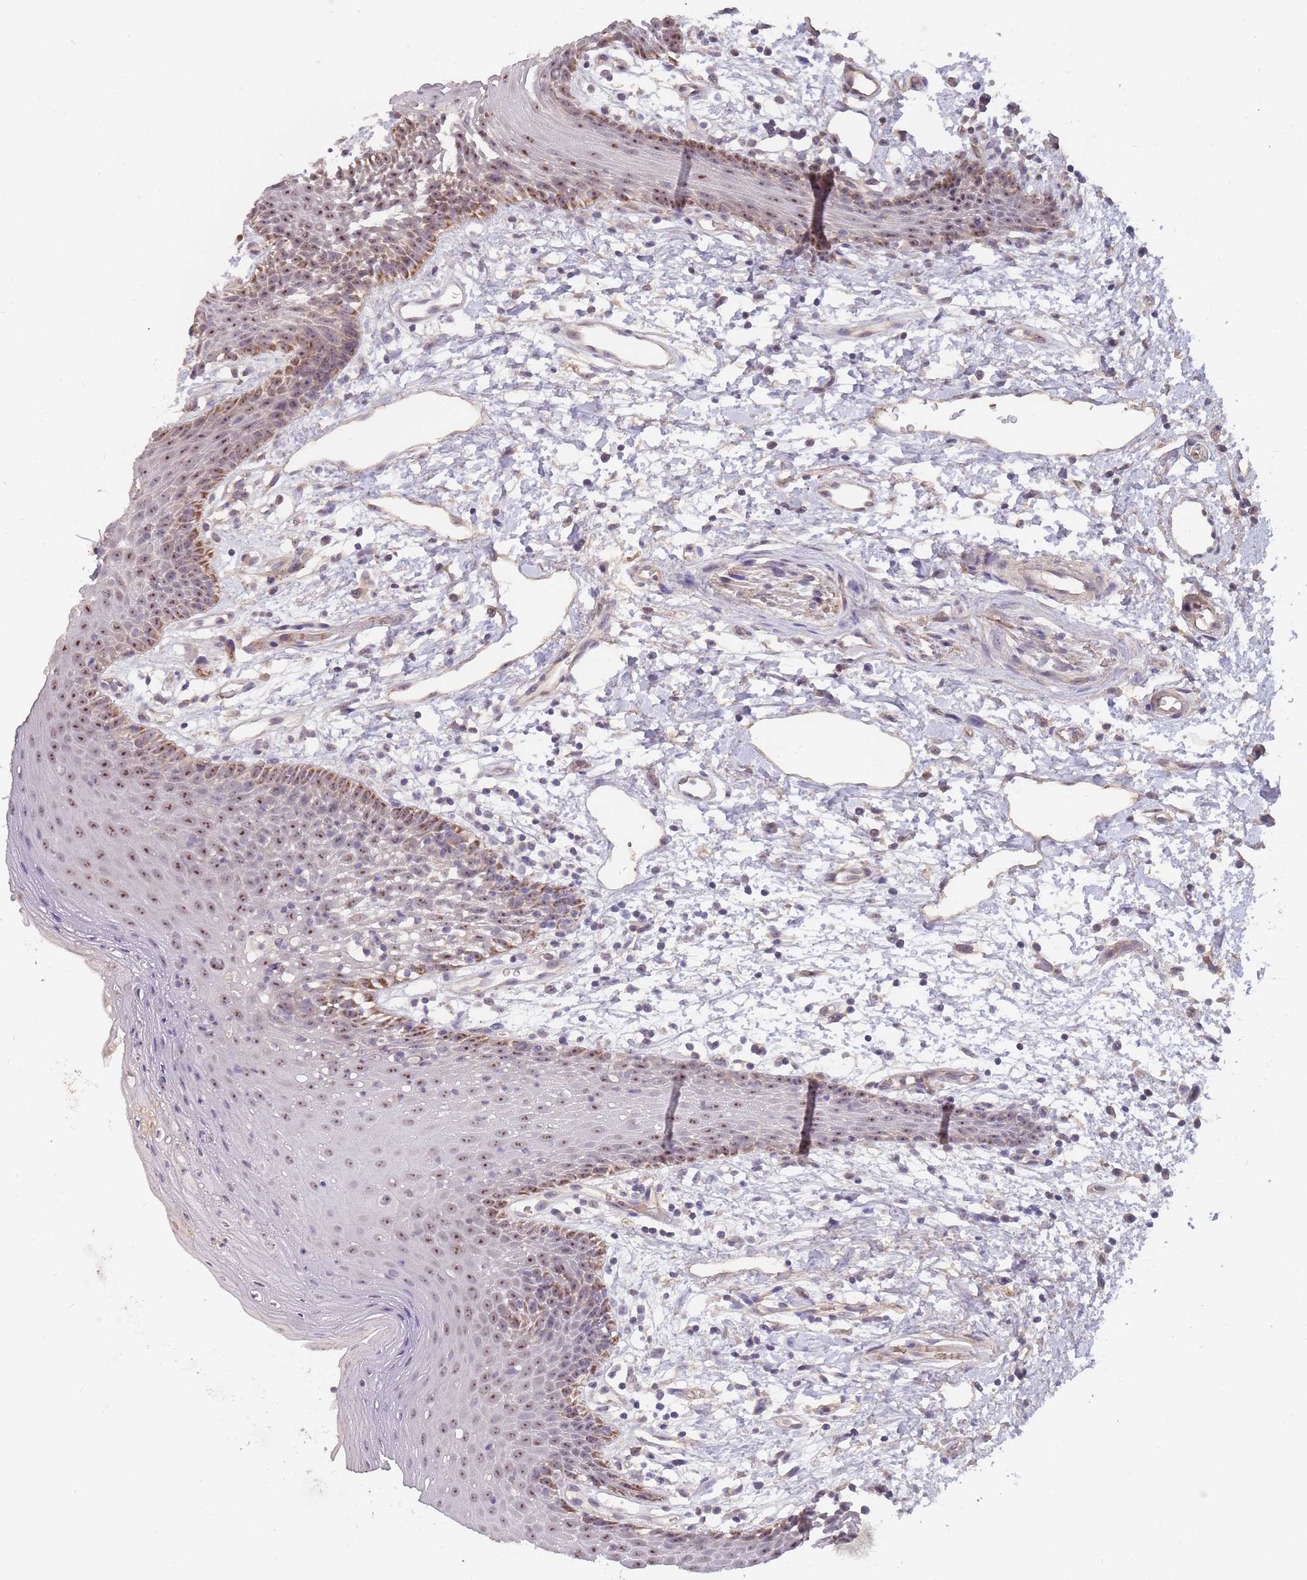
{"staining": {"intensity": "moderate", "quantity": "25%-75%", "location": "cytoplasmic/membranous,nuclear"}, "tissue": "oral mucosa", "cell_type": "Squamous epithelial cells", "image_type": "normal", "snomed": [{"axis": "morphology", "description": "Normal tissue, NOS"}, {"axis": "topography", "description": "Oral tissue"}, {"axis": "topography", "description": "Tounge, NOS"}], "caption": "Oral mucosa stained for a protein reveals moderate cytoplasmic/membranous,nuclear positivity in squamous epithelial cells. The protein of interest is shown in brown color, while the nuclei are stained blue.", "gene": "KIAA1755", "patient": {"sex": "female", "age": 59}}